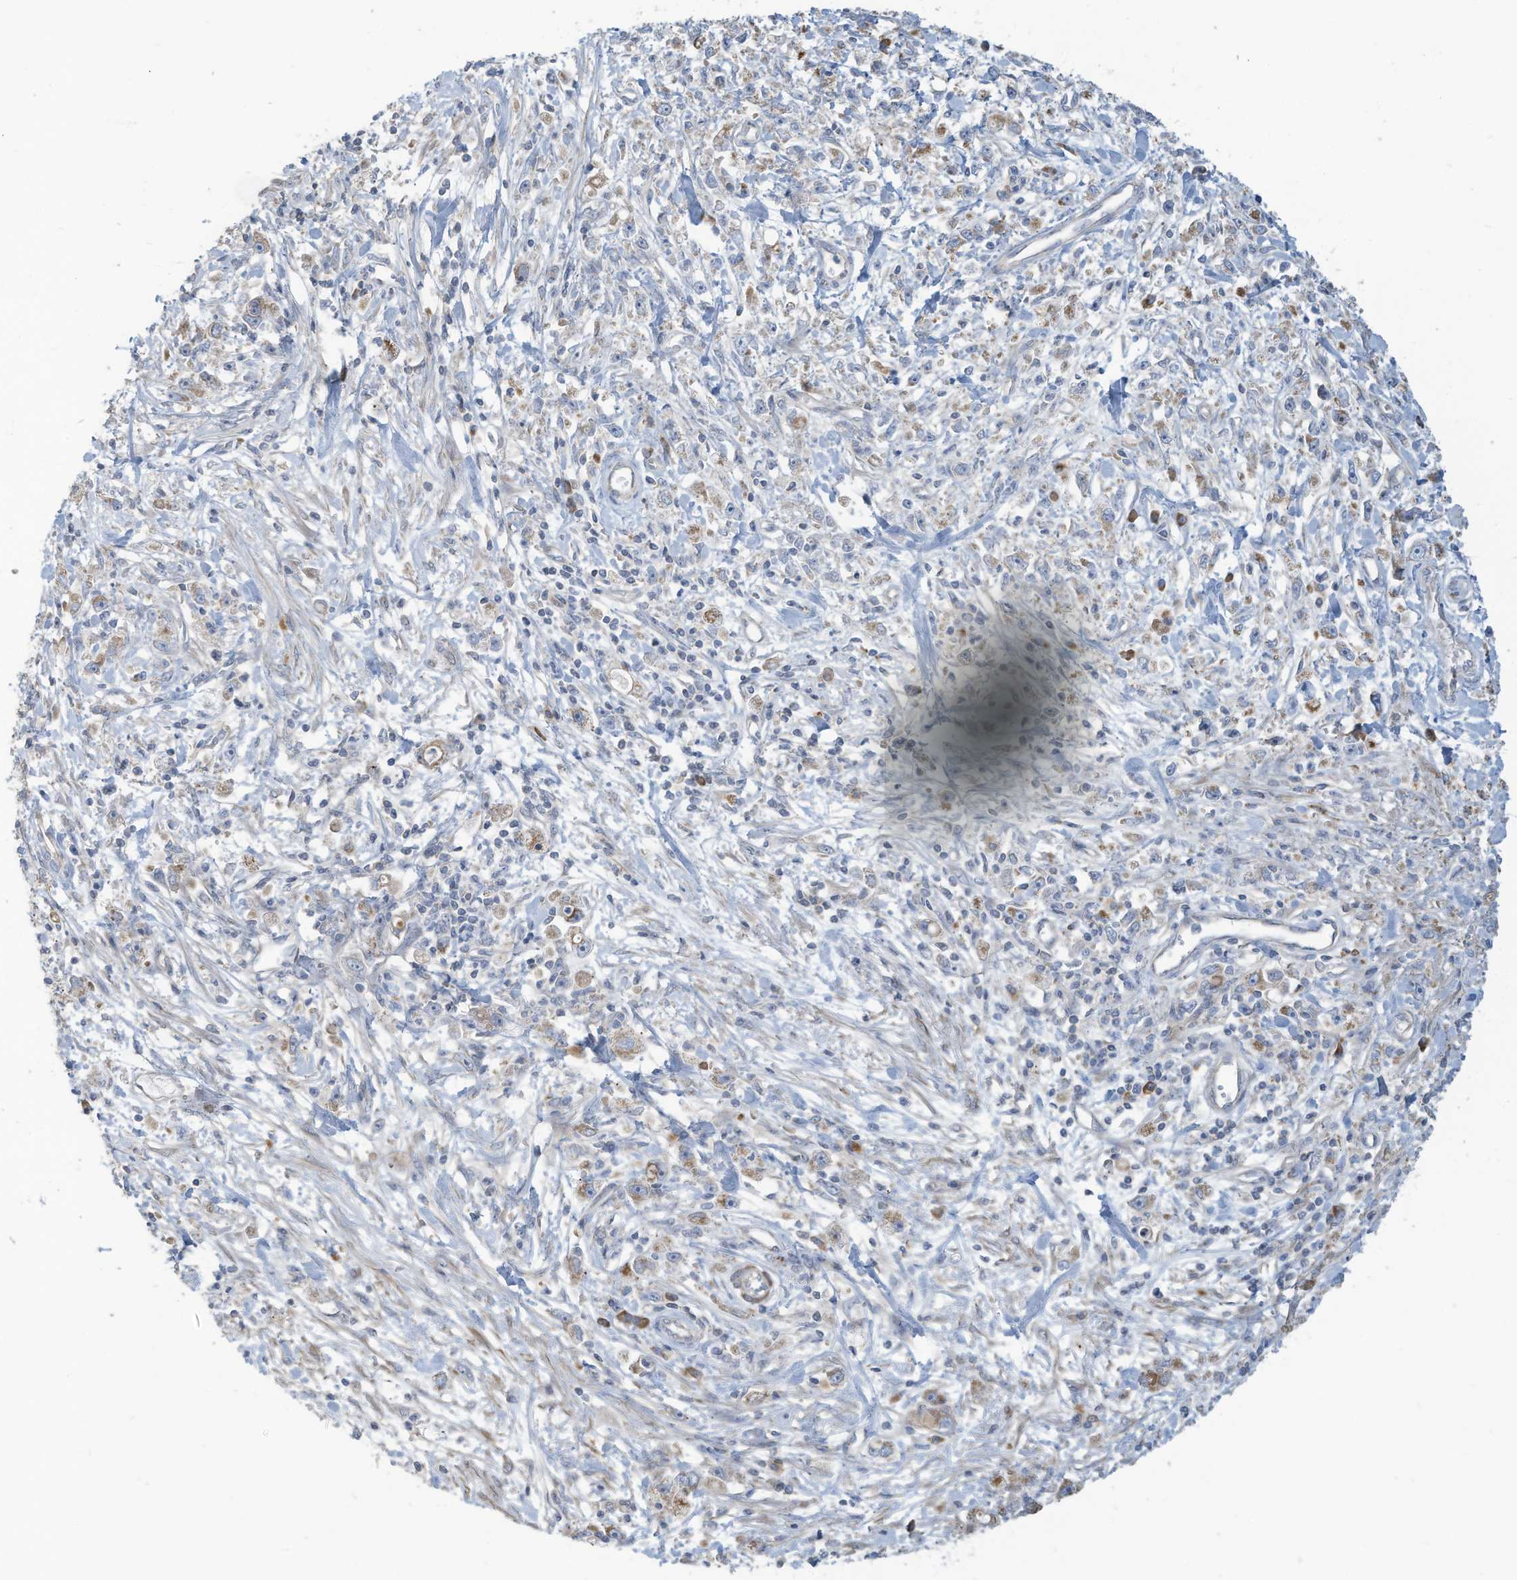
{"staining": {"intensity": "weak", "quantity": "25%-75%", "location": "cytoplasmic/membranous"}, "tissue": "stomach cancer", "cell_type": "Tumor cells", "image_type": "cancer", "snomed": [{"axis": "morphology", "description": "Adenocarcinoma, NOS"}, {"axis": "topography", "description": "Stomach"}], "caption": "DAB (3,3'-diaminobenzidine) immunohistochemical staining of human stomach cancer (adenocarcinoma) reveals weak cytoplasmic/membranous protein staining in approximately 25%-75% of tumor cells.", "gene": "GTPBP2", "patient": {"sex": "female", "age": 59}}